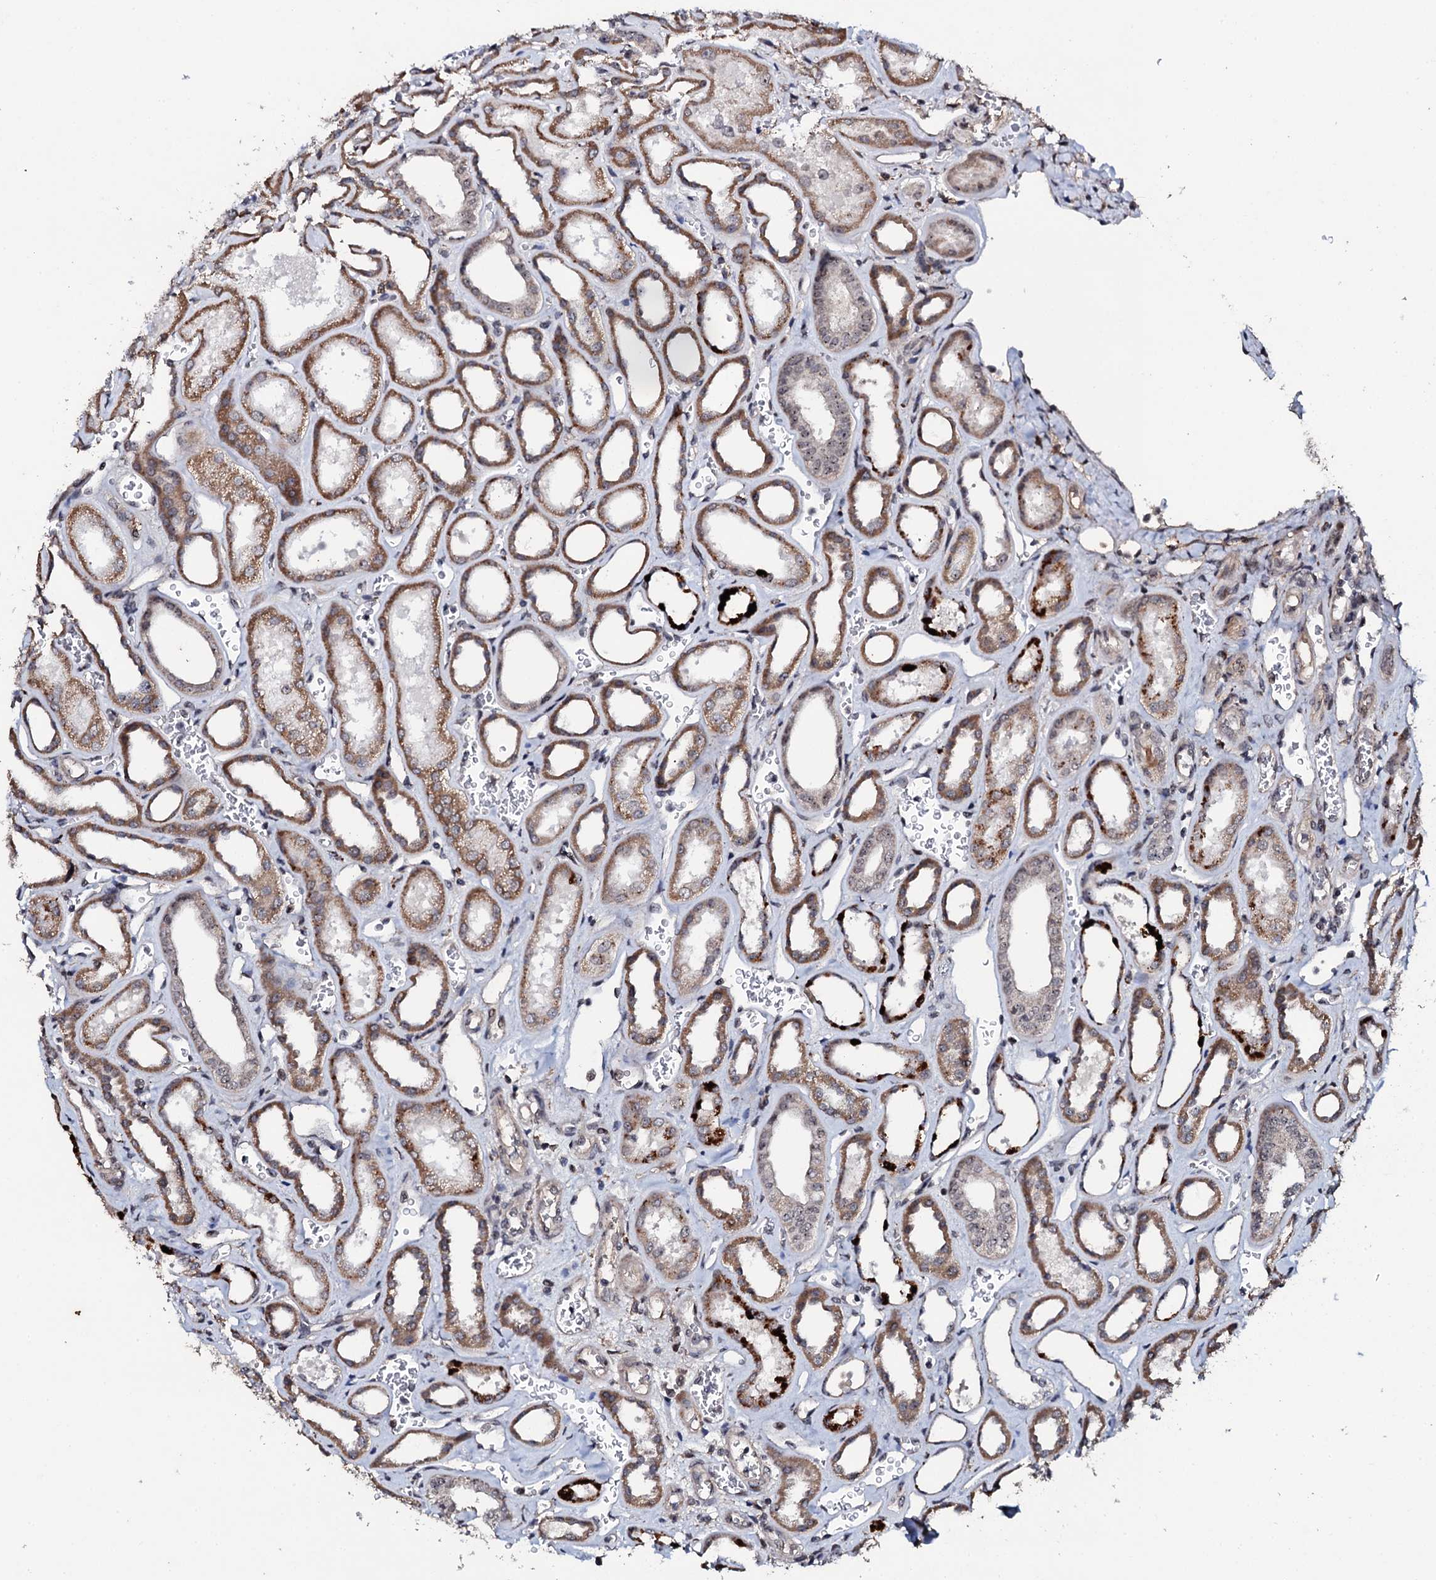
{"staining": {"intensity": "moderate", "quantity": "<25%", "location": "nuclear"}, "tissue": "kidney", "cell_type": "Cells in glomeruli", "image_type": "normal", "snomed": [{"axis": "morphology", "description": "Normal tissue, NOS"}, {"axis": "morphology", "description": "Adenocarcinoma, NOS"}, {"axis": "topography", "description": "Kidney"}], "caption": "Immunohistochemistry micrograph of normal kidney: kidney stained using IHC exhibits low levels of moderate protein expression localized specifically in the nuclear of cells in glomeruli, appearing as a nuclear brown color.", "gene": "FAM111A", "patient": {"sex": "female", "age": 68}}